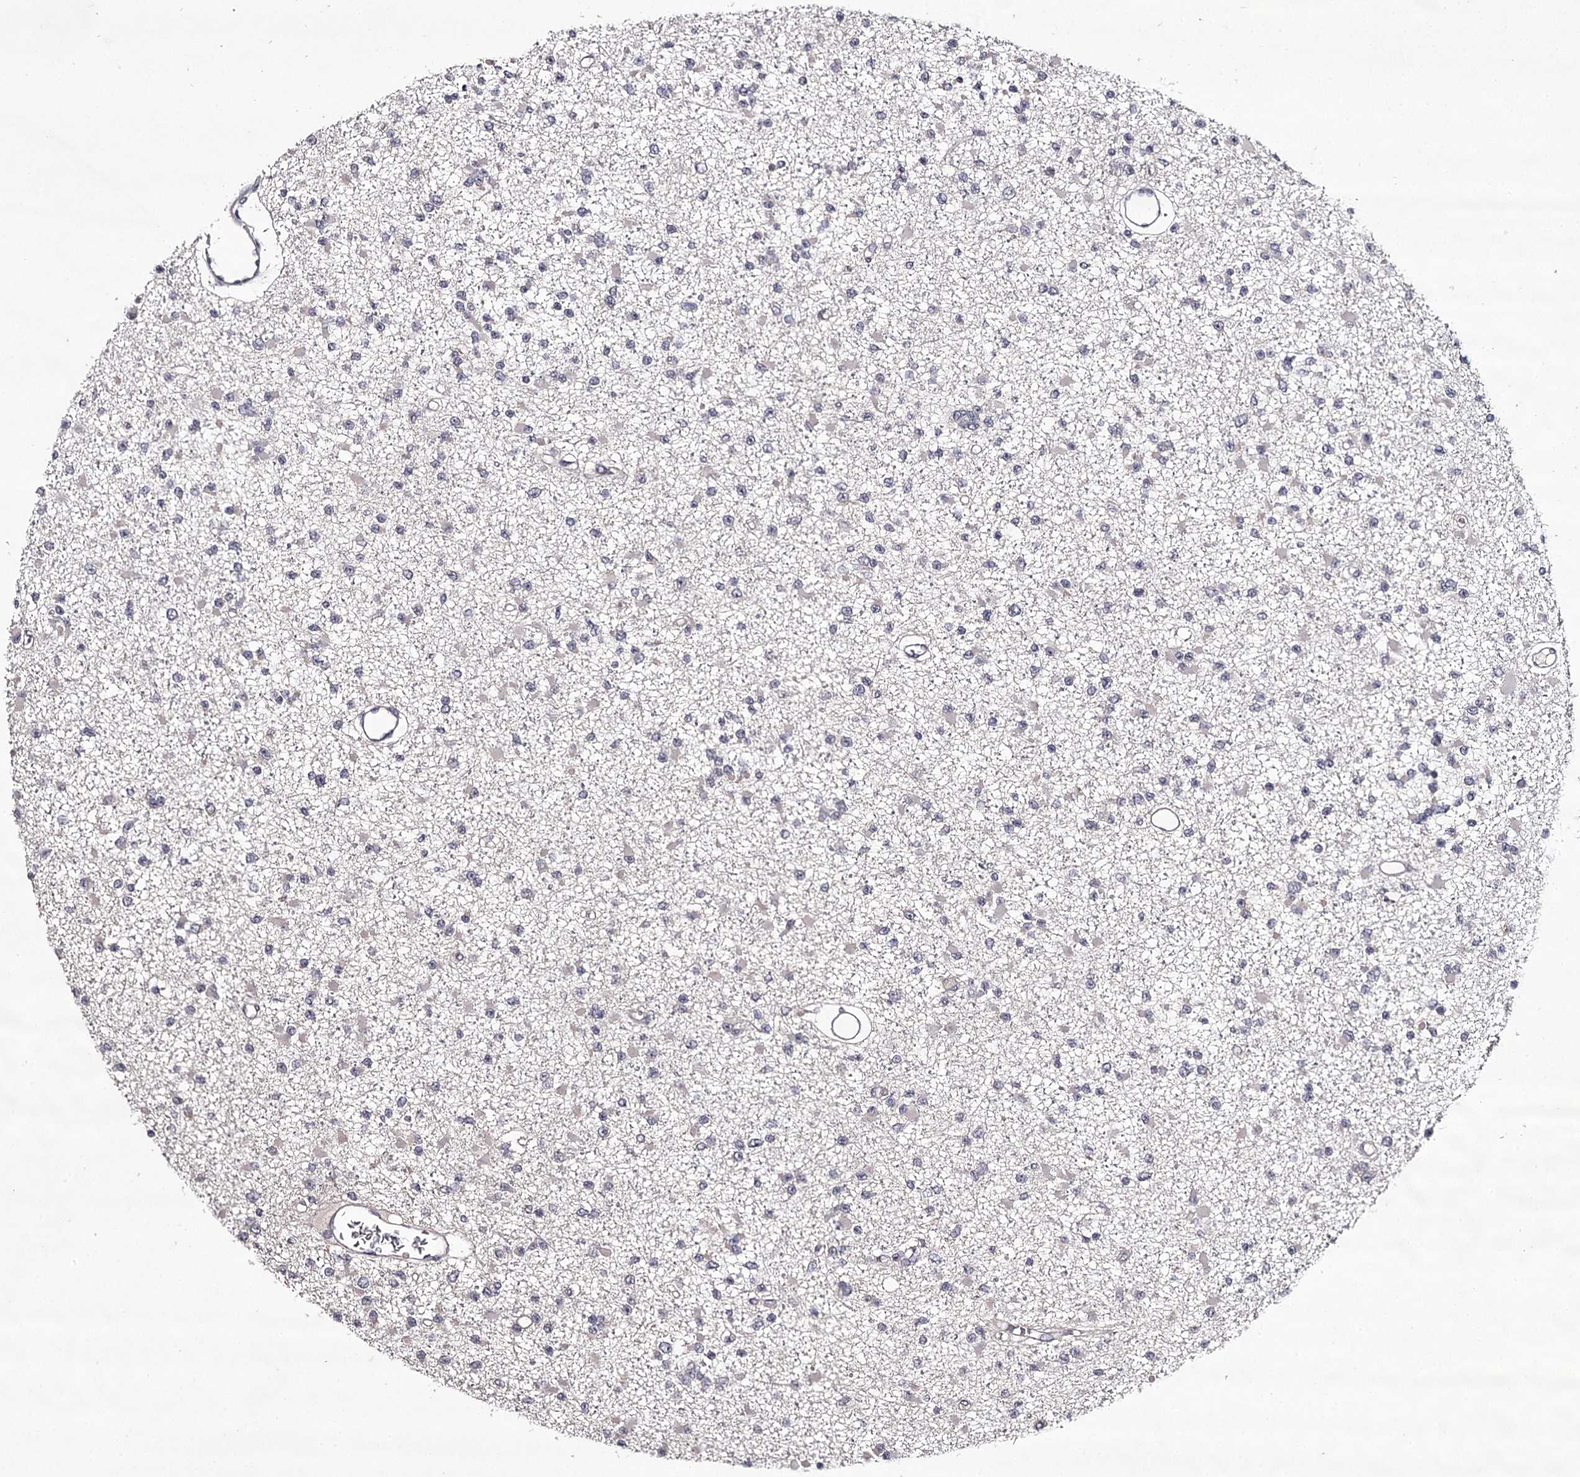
{"staining": {"intensity": "negative", "quantity": "none", "location": "none"}, "tissue": "glioma", "cell_type": "Tumor cells", "image_type": "cancer", "snomed": [{"axis": "morphology", "description": "Glioma, malignant, Low grade"}, {"axis": "topography", "description": "Brain"}], "caption": "A high-resolution histopathology image shows immunohistochemistry (IHC) staining of glioma, which reveals no significant positivity in tumor cells.", "gene": "PRM2", "patient": {"sex": "female", "age": 22}}